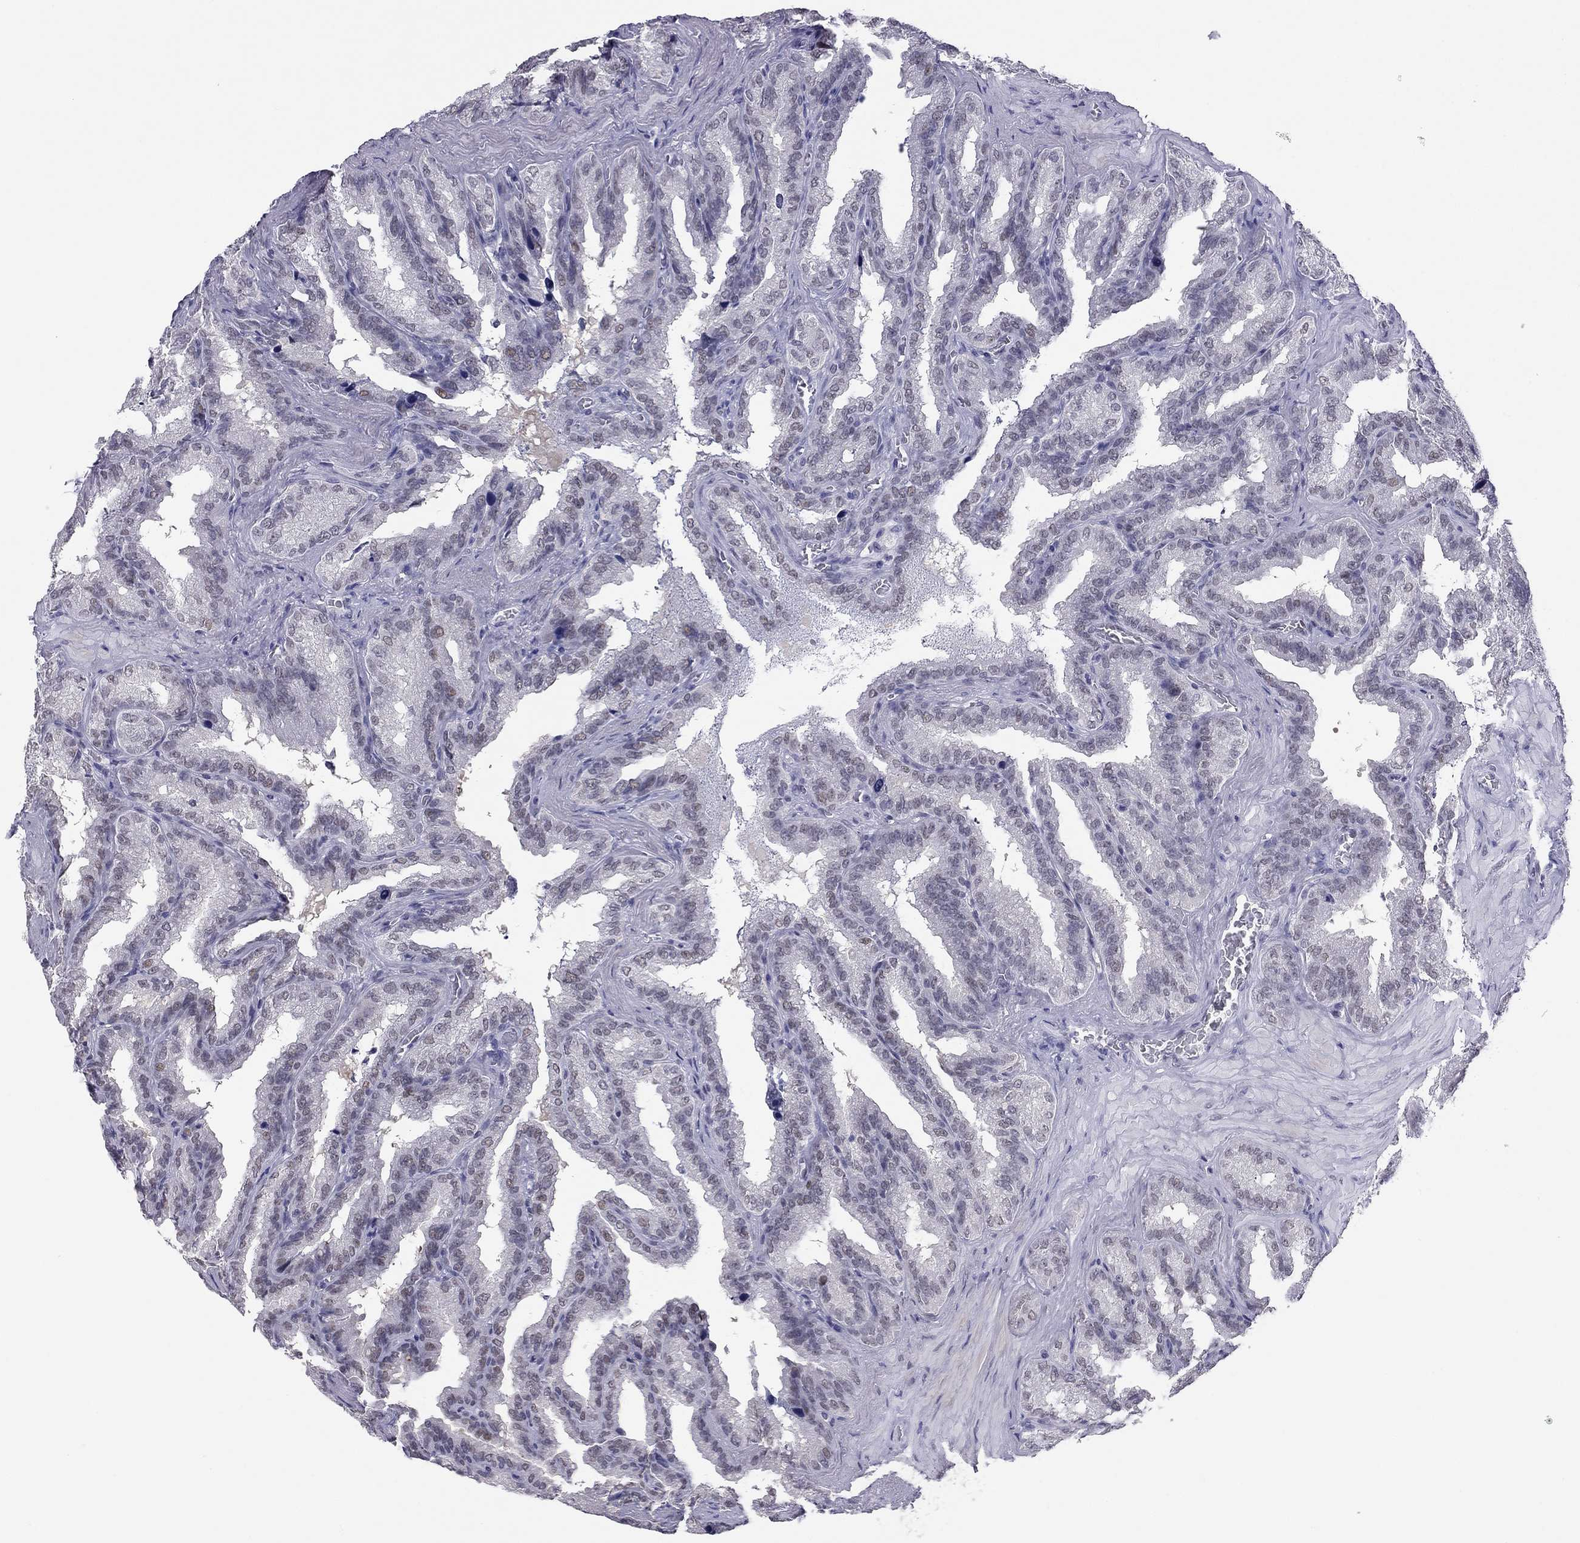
{"staining": {"intensity": "weak", "quantity": "<25%", "location": "nuclear"}, "tissue": "seminal vesicle", "cell_type": "Glandular cells", "image_type": "normal", "snomed": [{"axis": "morphology", "description": "Normal tissue, NOS"}, {"axis": "topography", "description": "Seminal veicle"}], "caption": "Glandular cells show no significant positivity in unremarkable seminal vesicle.", "gene": "DOT1L", "patient": {"sex": "male", "age": 37}}